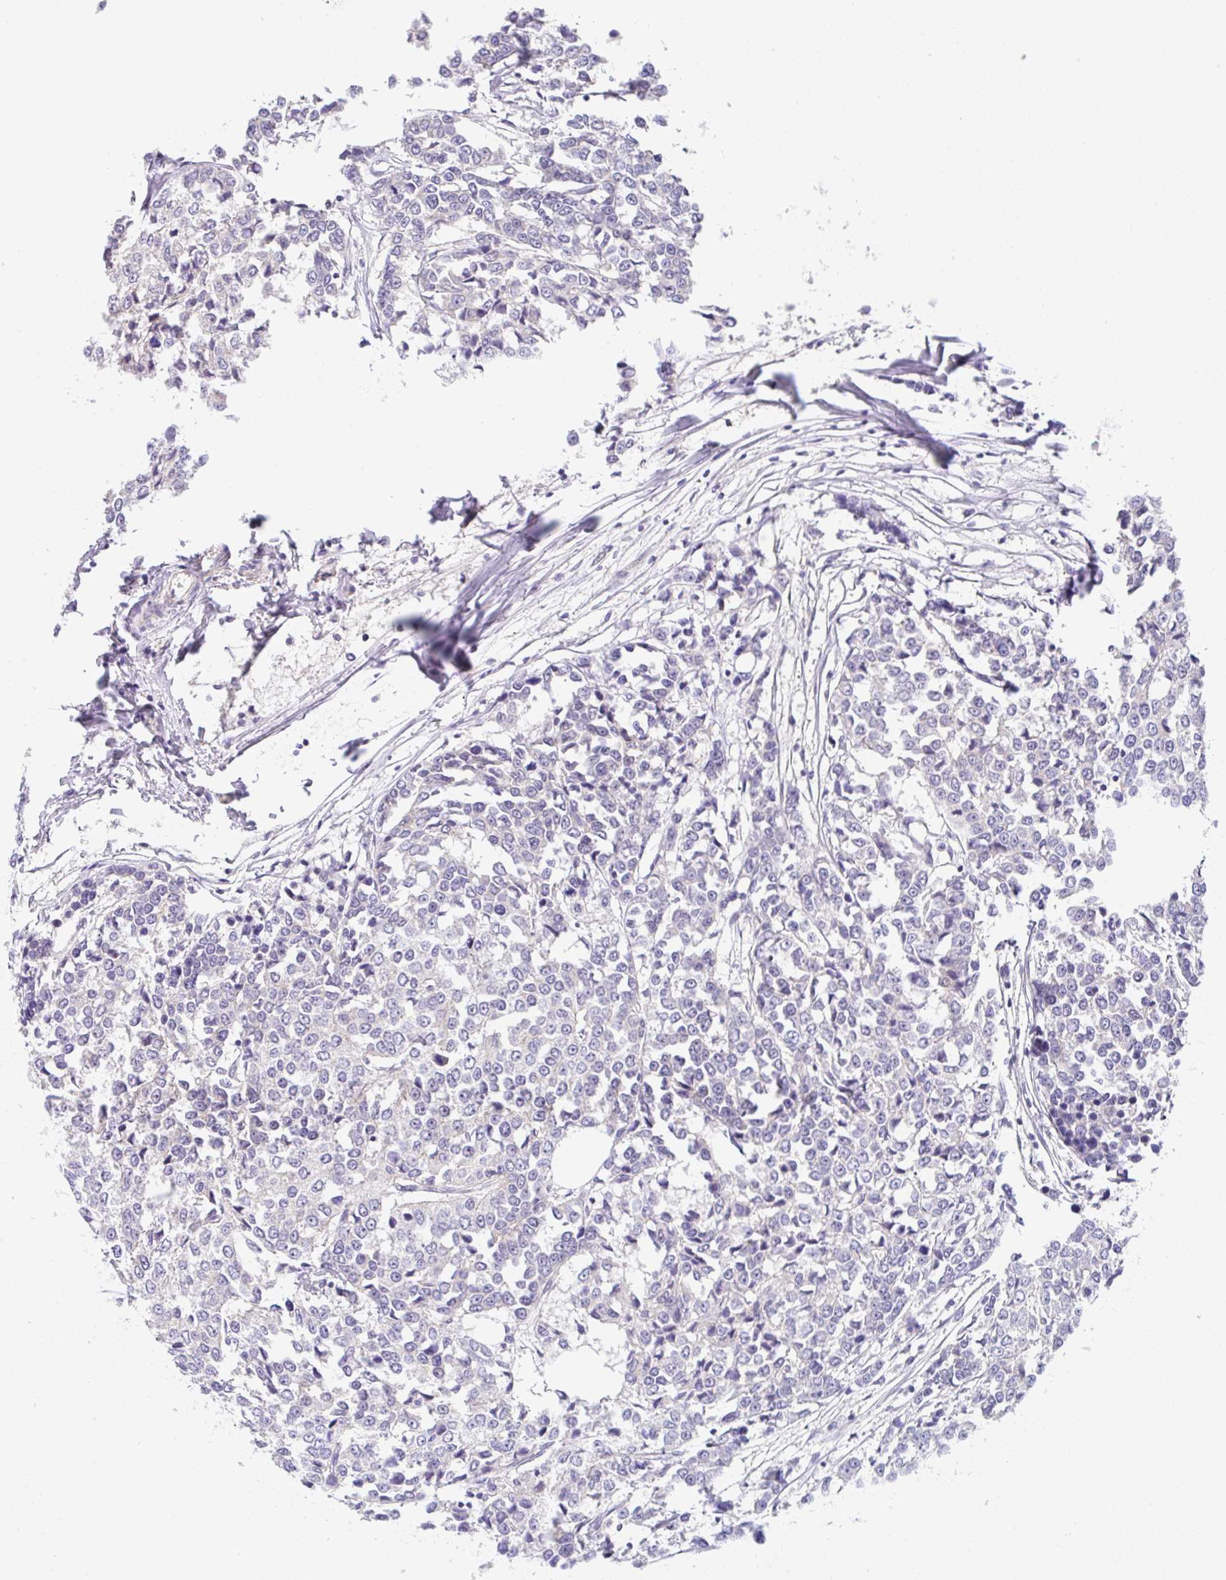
{"staining": {"intensity": "negative", "quantity": "none", "location": "none"}, "tissue": "breast cancer", "cell_type": "Tumor cells", "image_type": "cancer", "snomed": [{"axis": "morphology", "description": "Duct carcinoma"}, {"axis": "topography", "description": "Breast"}], "caption": "Immunohistochemical staining of human breast cancer shows no significant expression in tumor cells.", "gene": "CGNL1", "patient": {"sex": "female", "age": 80}}